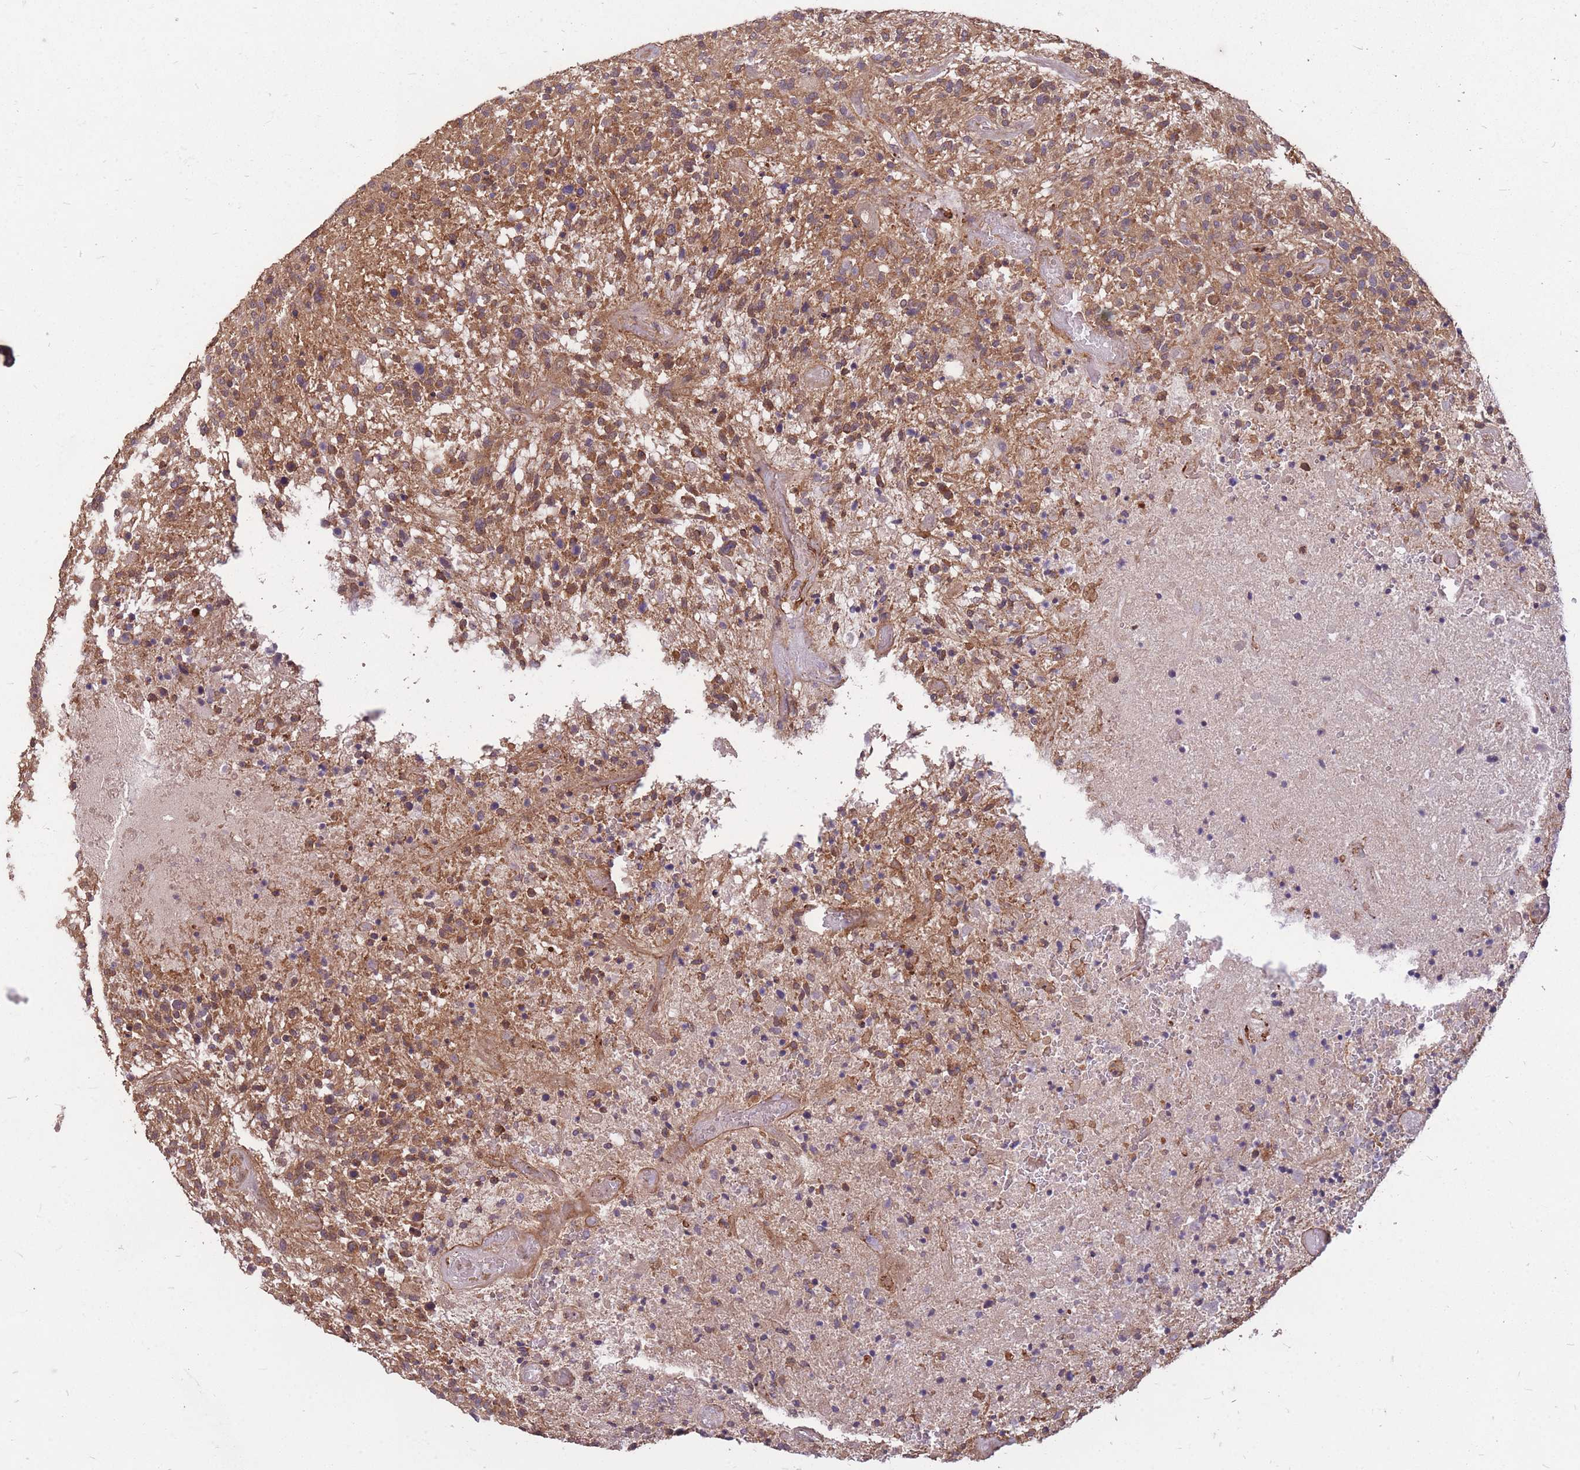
{"staining": {"intensity": "moderate", "quantity": ">75%", "location": "cytoplasmic/membranous"}, "tissue": "glioma", "cell_type": "Tumor cells", "image_type": "cancer", "snomed": [{"axis": "morphology", "description": "Glioma, malignant, High grade"}, {"axis": "topography", "description": "Brain"}], "caption": "Immunohistochemical staining of high-grade glioma (malignant) shows medium levels of moderate cytoplasmic/membranous protein positivity in approximately >75% of tumor cells. The staining was performed using DAB (3,3'-diaminobenzidine), with brown indicating positive protein expression. Nuclei are stained blue with hematoxylin.", "gene": "DYNC1LI2", "patient": {"sex": "male", "age": 47}}